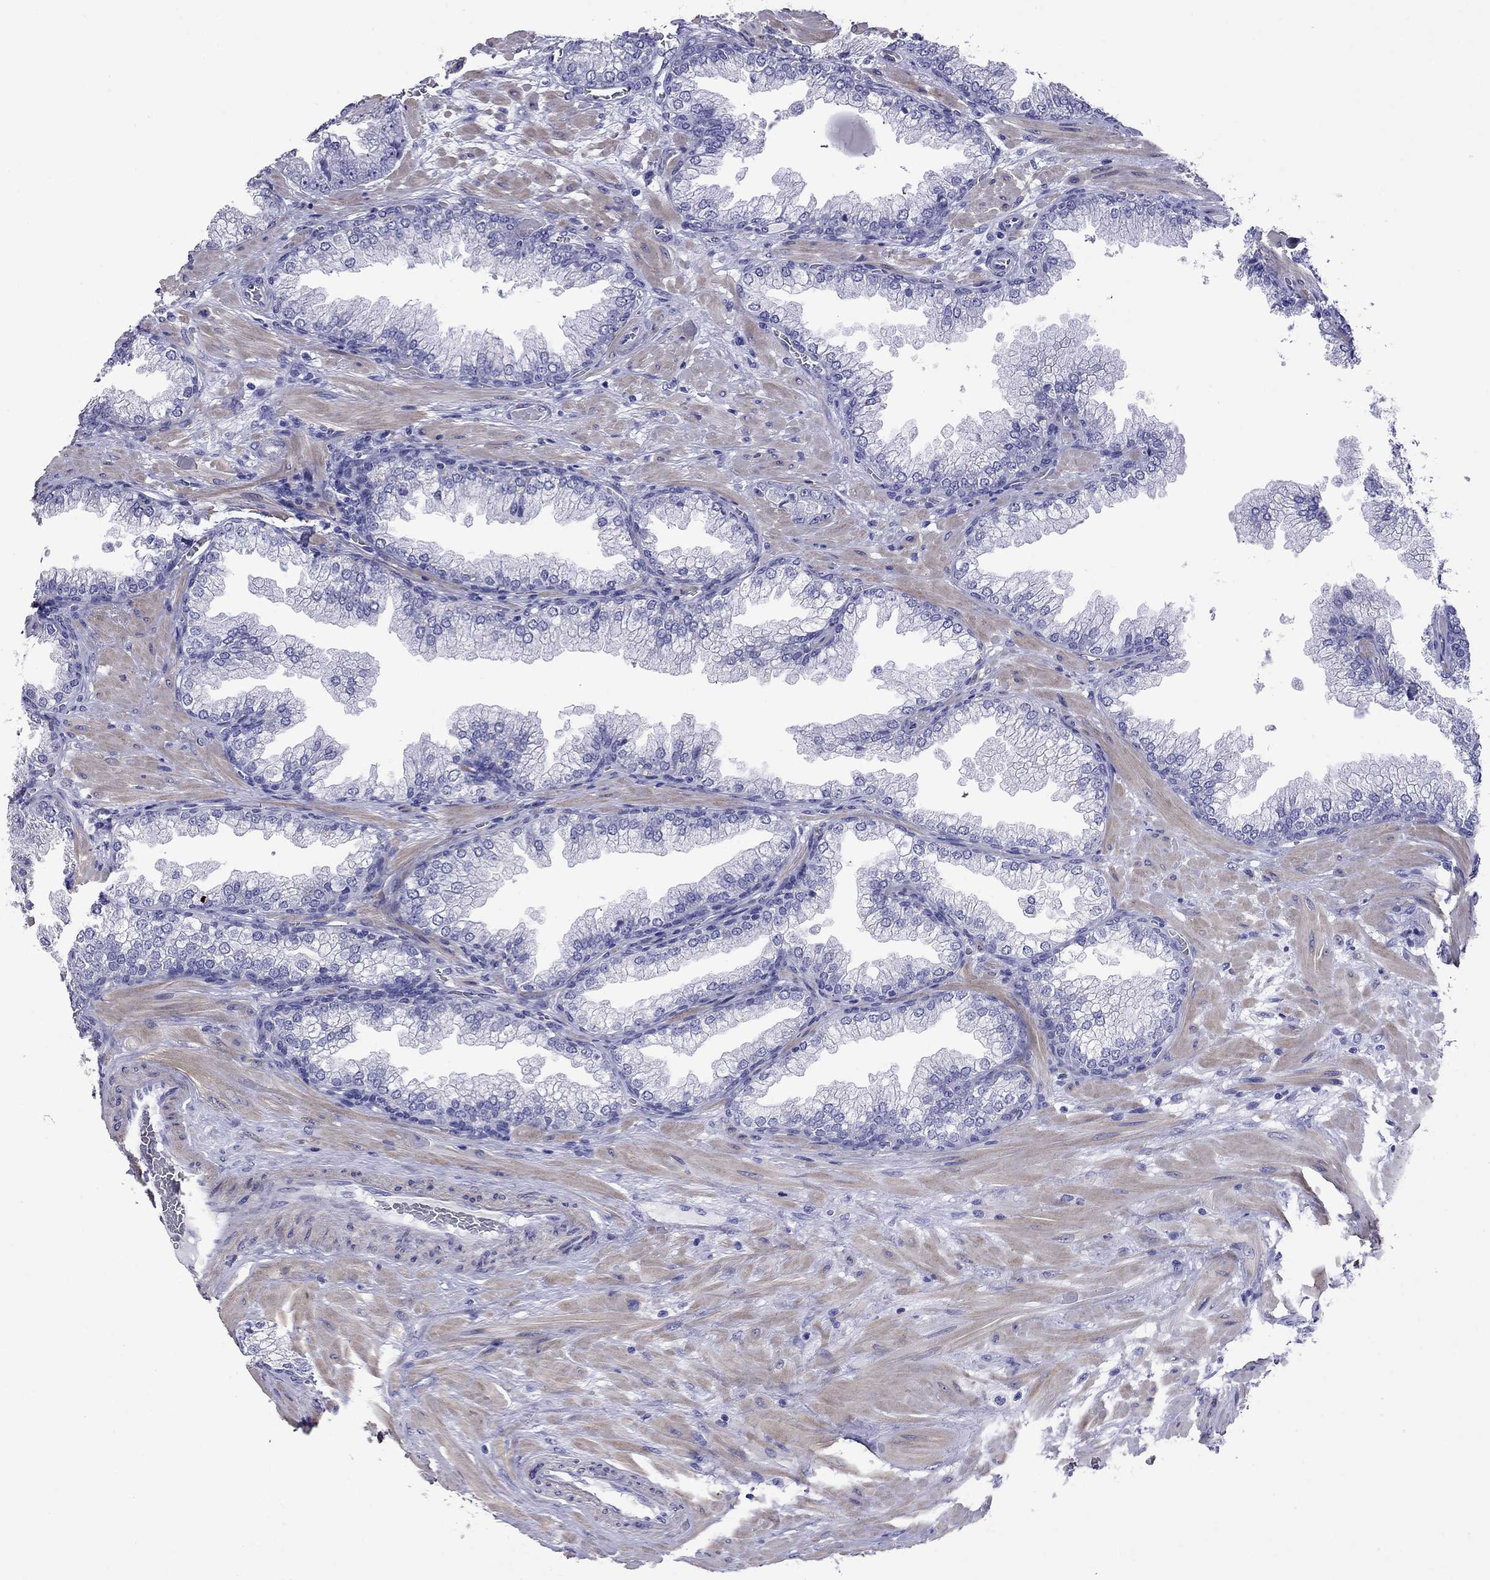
{"staining": {"intensity": "negative", "quantity": "none", "location": "none"}, "tissue": "prostate cancer", "cell_type": "Tumor cells", "image_type": "cancer", "snomed": [{"axis": "morphology", "description": "Adenocarcinoma, Low grade"}, {"axis": "topography", "description": "Prostate"}], "caption": "Immunohistochemistry (IHC) micrograph of neoplastic tissue: human prostate cancer (low-grade adenocarcinoma) stained with DAB displays no significant protein expression in tumor cells.", "gene": "KIAA2012", "patient": {"sex": "male", "age": 57}}